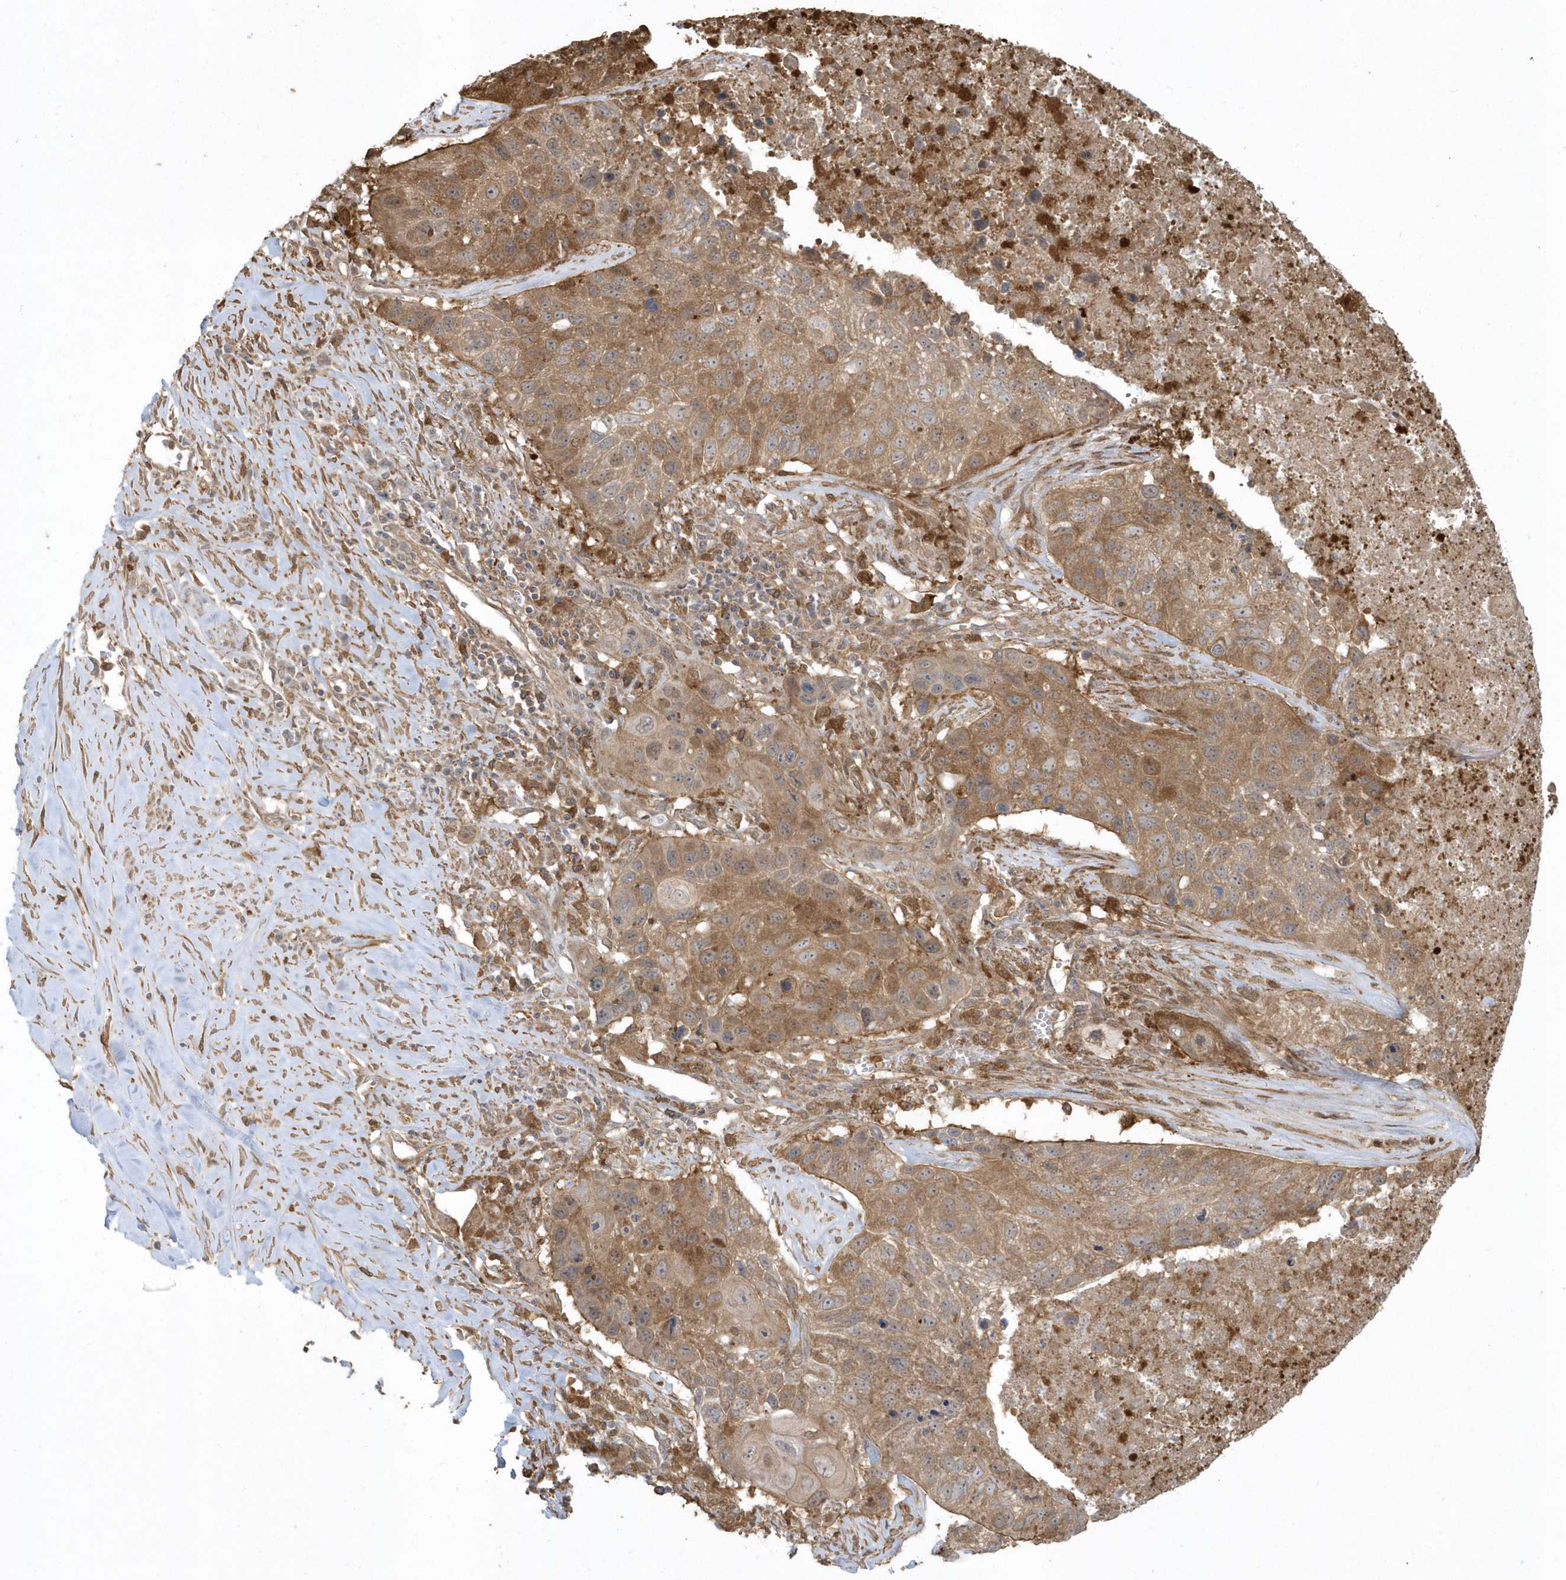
{"staining": {"intensity": "moderate", "quantity": ">75%", "location": "cytoplasmic/membranous"}, "tissue": "lung cancer", "cell_type": "Tumor cells", "image_type": "cancer", "snomed": [{"axis": "morphology", "description": "Squamous cell carcinoma, NOS"}, {"axis": "topography", "description": "Lung"}], "caption": "About >75% of tumor cells in human lung squamous cell carcinoma reveal moderate cytoplasmic/membranous protein expression as visualized by brown immunohistochemical staining.", "gene": "HNMT", "patient": {"sex": "male", "age": 61}}